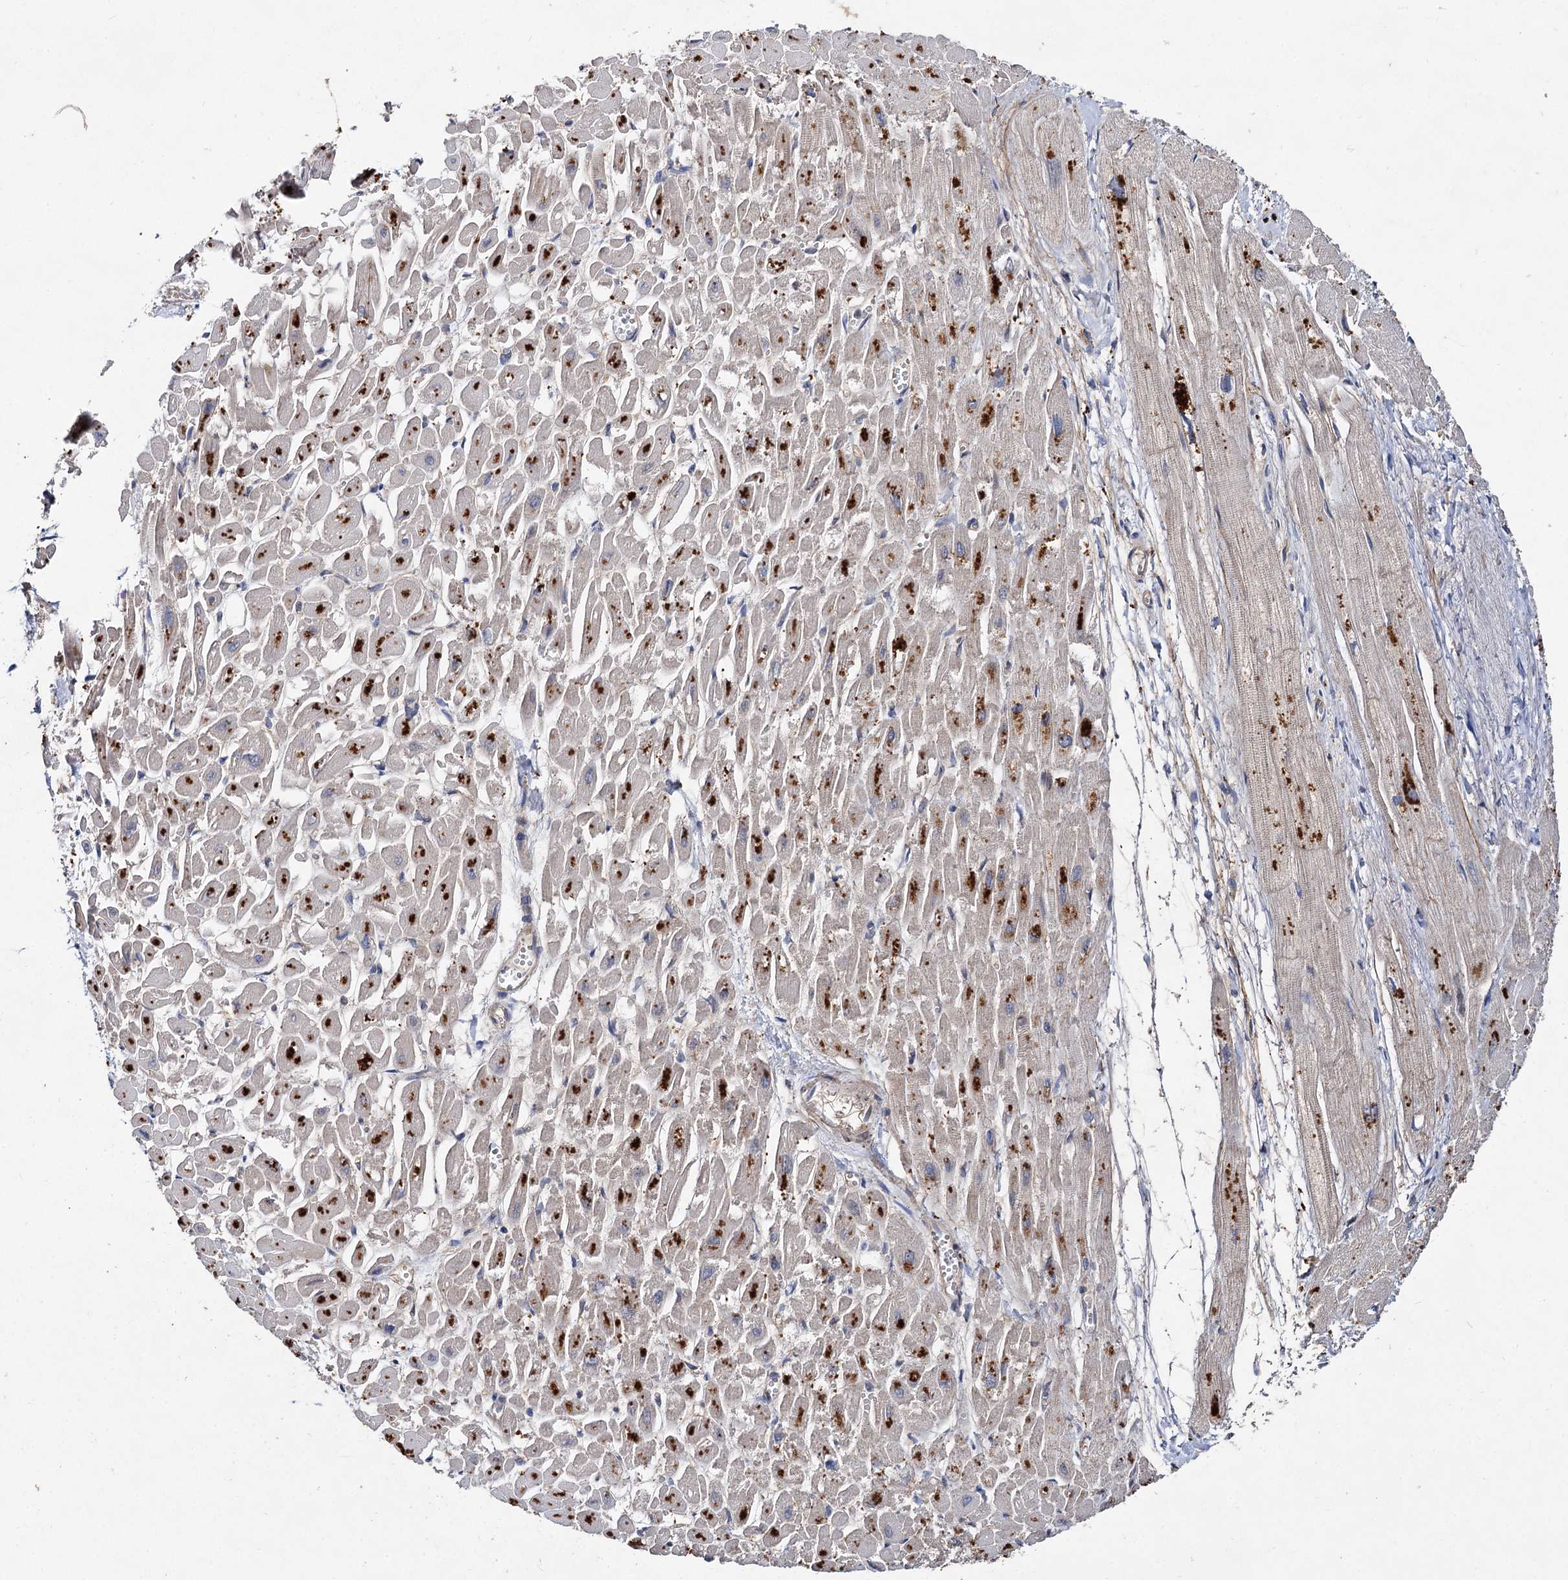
{"staining": {"intensity": "moderate", "quantity": "25%-75%", "location": "cytoplasmic/membranous"}, "tissue": "heart muscle", "cell_type": "Cardiomyocytes", "image_type": "normal", "snomed": [{"axis": "morphology", "description": "Normal tissue, NOS"}, {"axis": "topography", "description": "Heart"}], "caption": "Immunohistochemistry image of normal human heart muscle stained for a protein (brown), which shows medium levels of moderate cytoplasmic/membranous expression in about 25%-75% of cardiomyocytes.", "gene": "VPS29", "patient": {"sex": "male", "age": 54}}